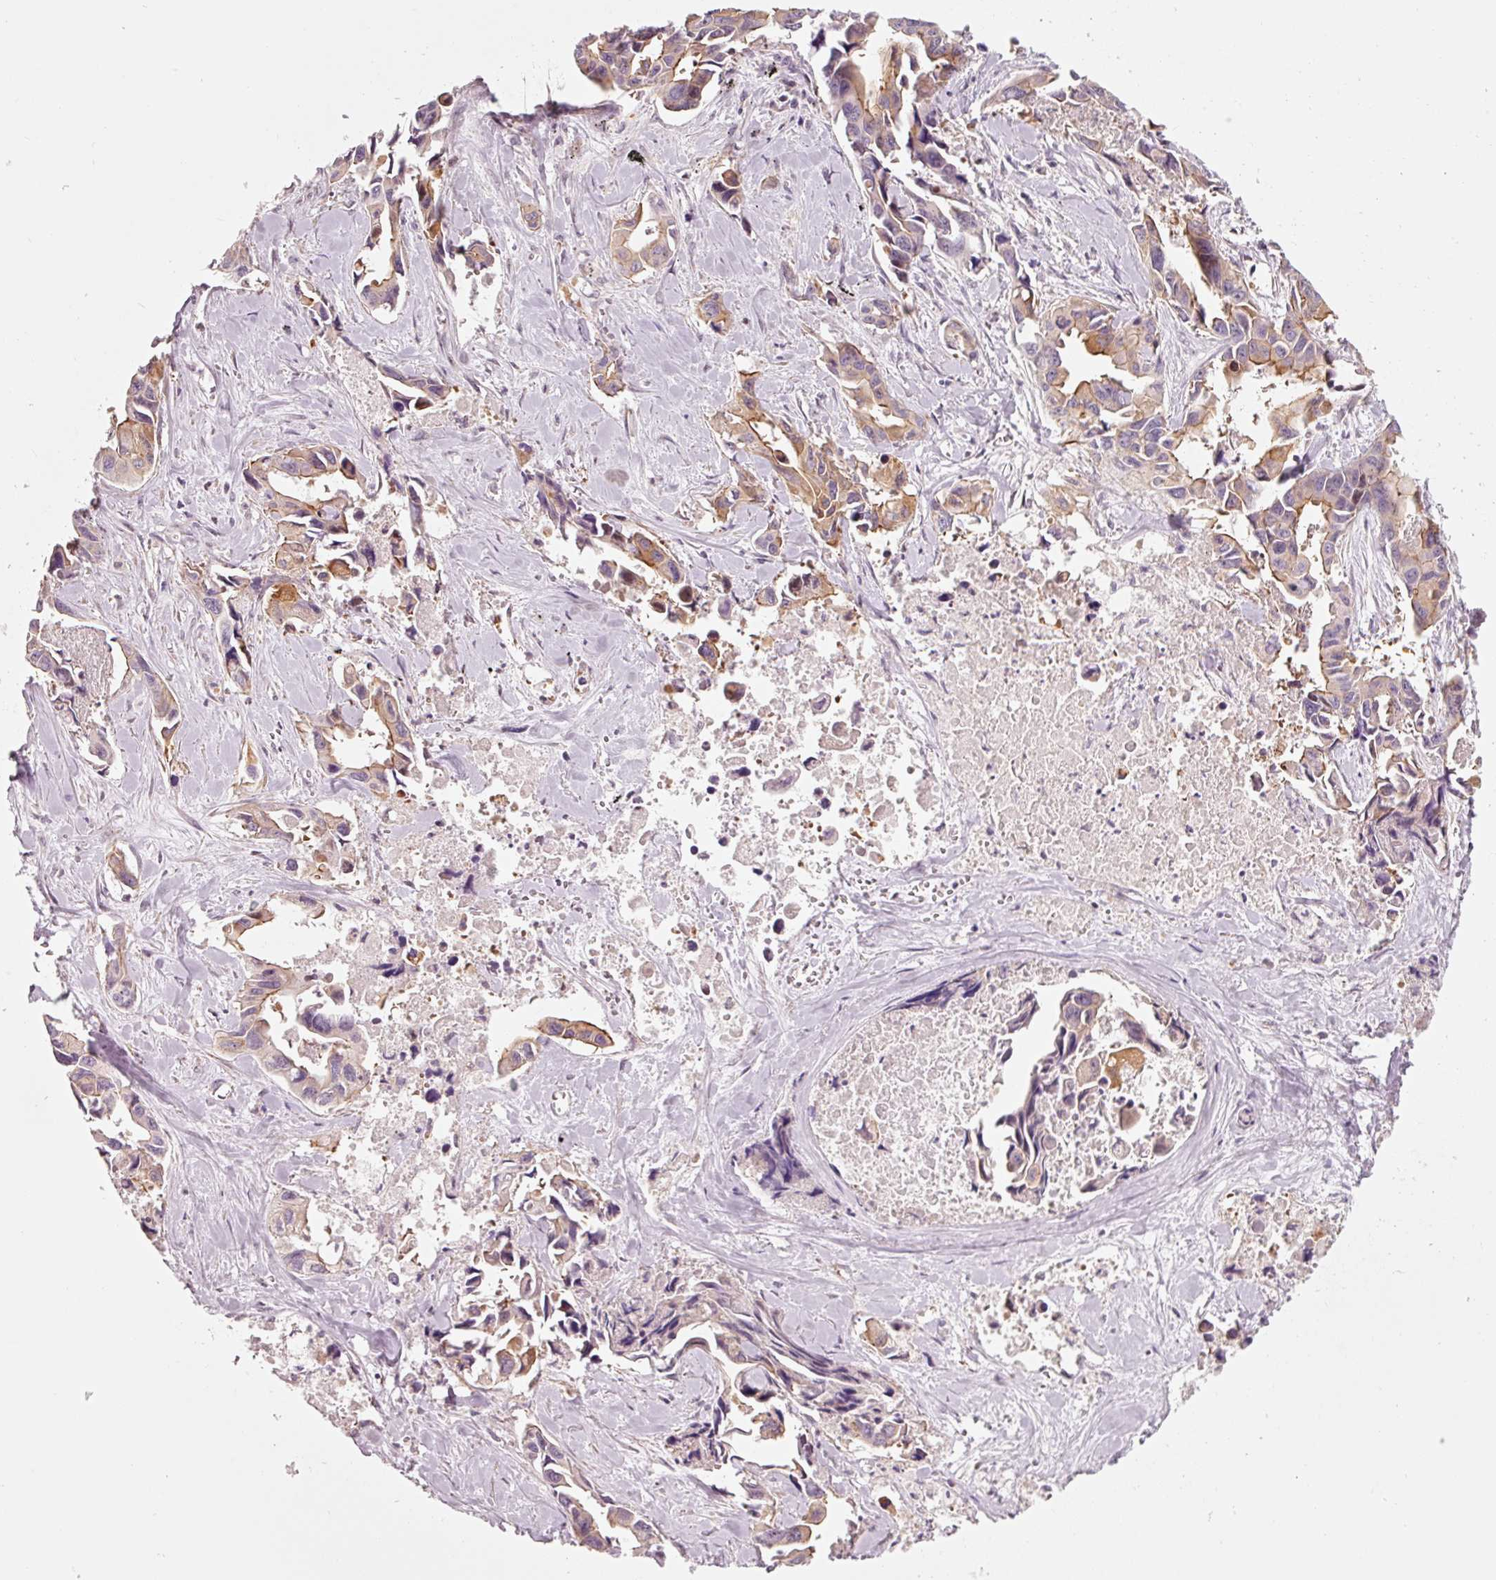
{"staining": {"intensity": "moderate", "quantity": "<25%", "location": "cytoplasmic/membranous"}, "tissue": "lung cancer", "cell_type": "Tumor cells", "image_type": "cancer", "snomed": [{"axis": "morphology", "description": "Adenocarcinoma, NOS"}, {"axis": "topography", "description": "Lung"}], "caption": "Brown immunohistochemical staining in adenocarcinoma (lung) reveals moderate cytoplasmic/membranous staining in approximately <25% of tumor cells.", "gene": "DAPP1", "patient": {"sex": "male", "age": 64}}